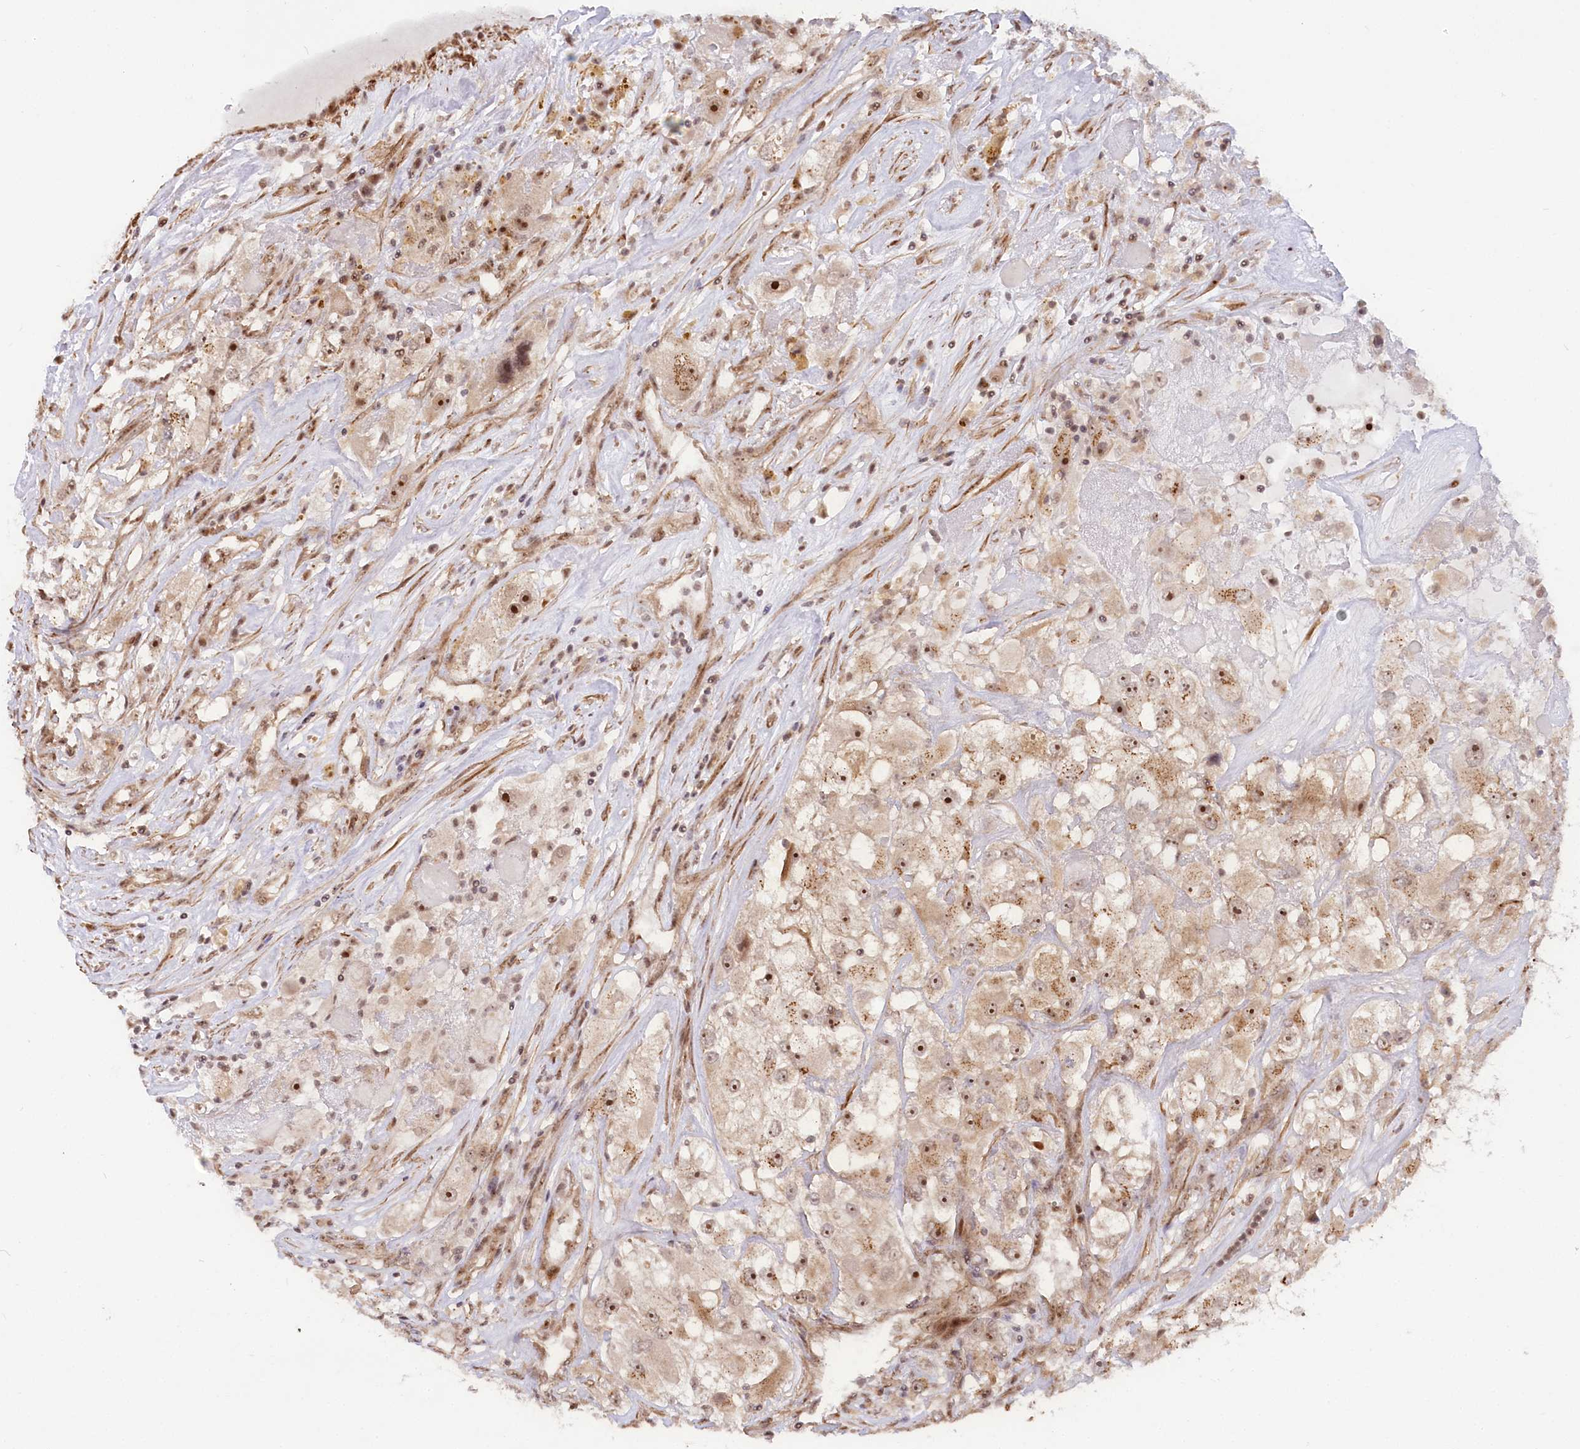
{"staining": {"intensity": "moderate", "quantity": ">75%", "location": "cytoplasmic/membranous,nuclear"}, "tissue": "renal cancer", "cell_type": "Tumor cells", "image_type": "cancer", "snomed": [{"axis": "morphology", "description": "Adenocarcinoma, NOS"}, {"axis": "topography", "description": "Kidney"}], "caption": "Protein staining by immunohistochemistry displays moderate cytoplasmic/membranous and nuclear positivity in approximately >75% of tumor cells in renal cancer (adenocarcinoma).", "gene": "GNL3L", "patient": {"sex": "female", "age": 52}}